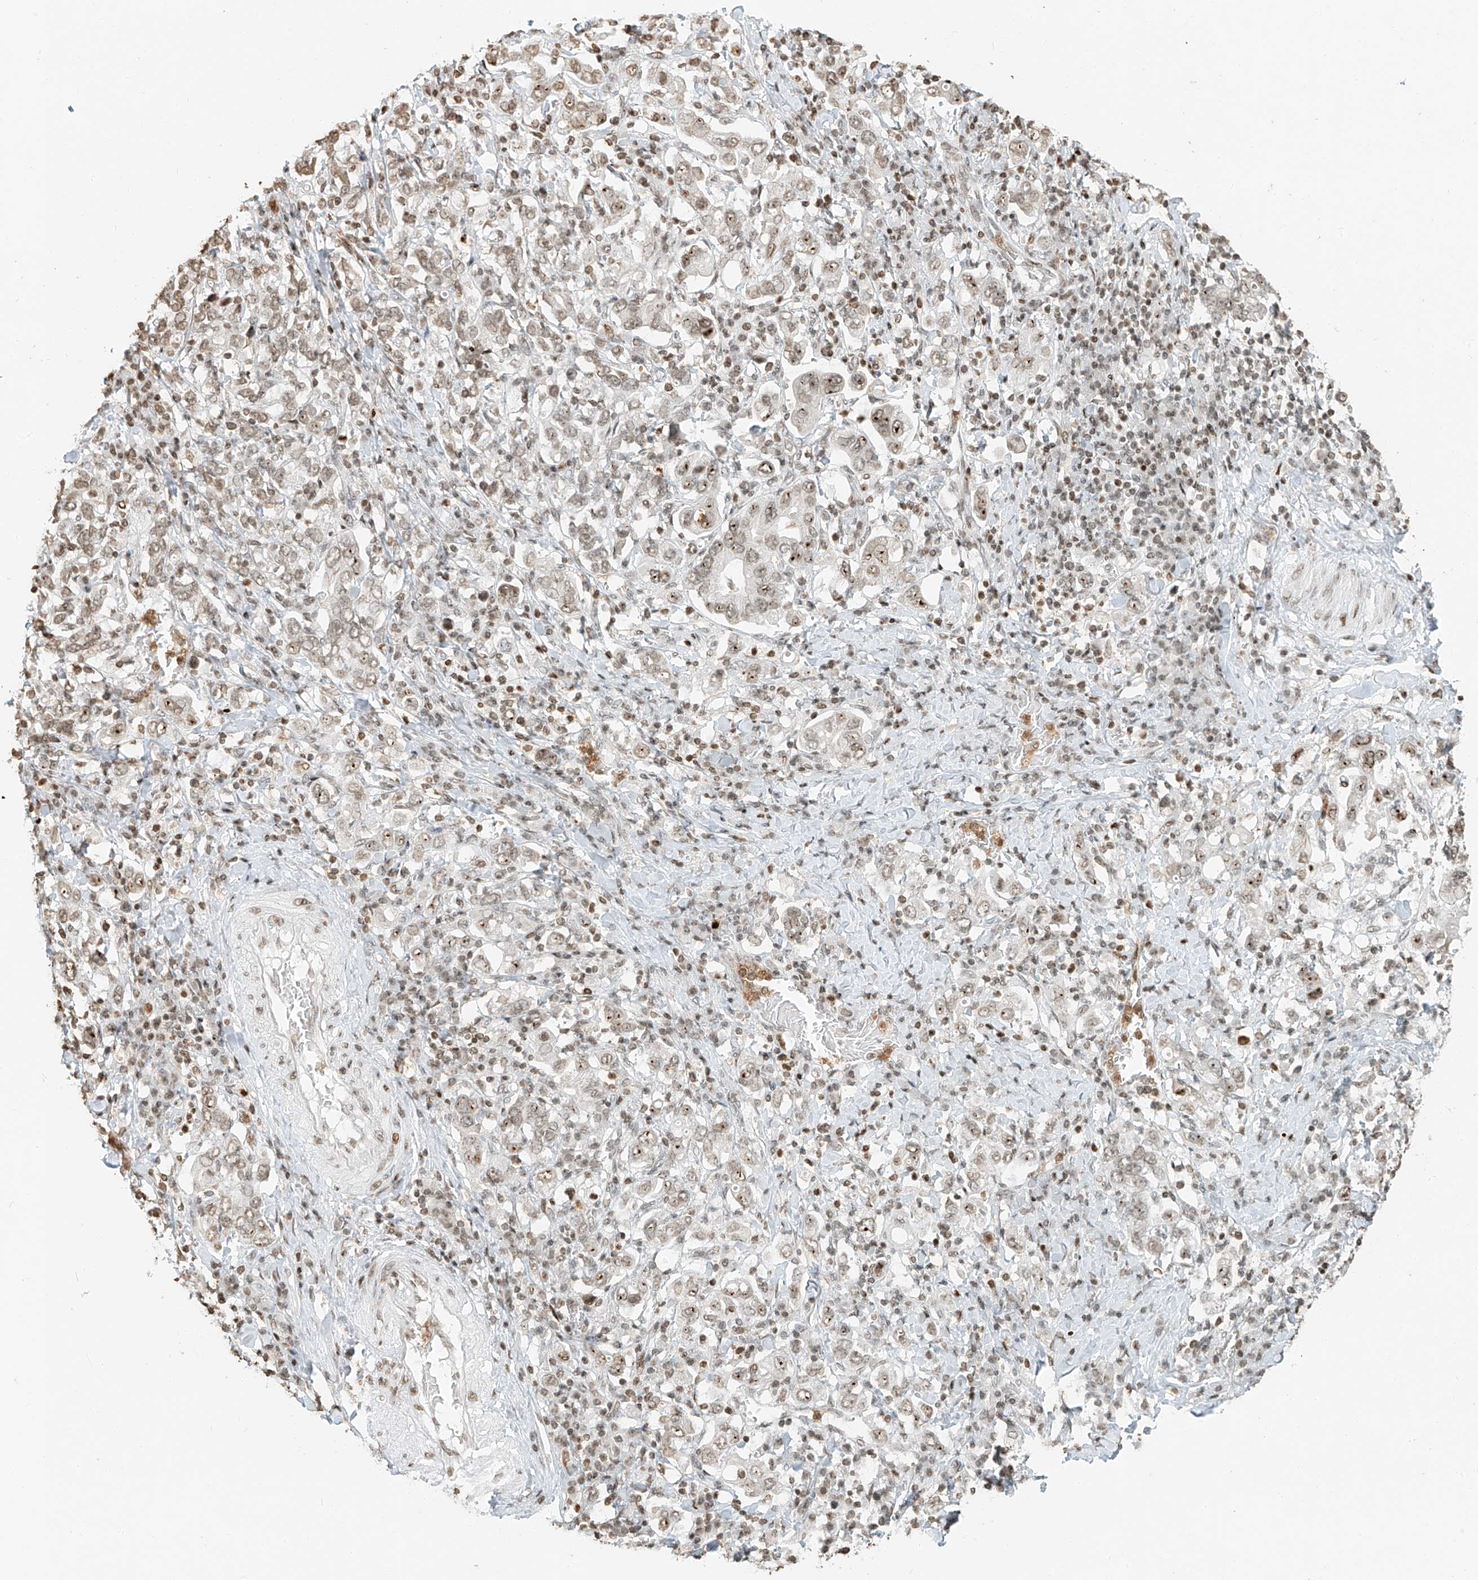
{"staining": {"intensity": "weak", "quantity": ">75%", "location": "nuclear"}, "tissue": "stomach cancer", "cell_type": "Tumor cells", "image_type": "cancer", "snomed": [{"axis": "morphology", "description": "Adenocarcinoma, NOS"}, {"axis": "topography", "description": "Stomach, upper"}], "caption": "Tumor cells reveal low levels of weak nuclear staining in about >75% of cells in human stomach cancer (adenocarcinoma).", "gene": "C17orf58", "patient": {"sex": "male", "age": 62}}